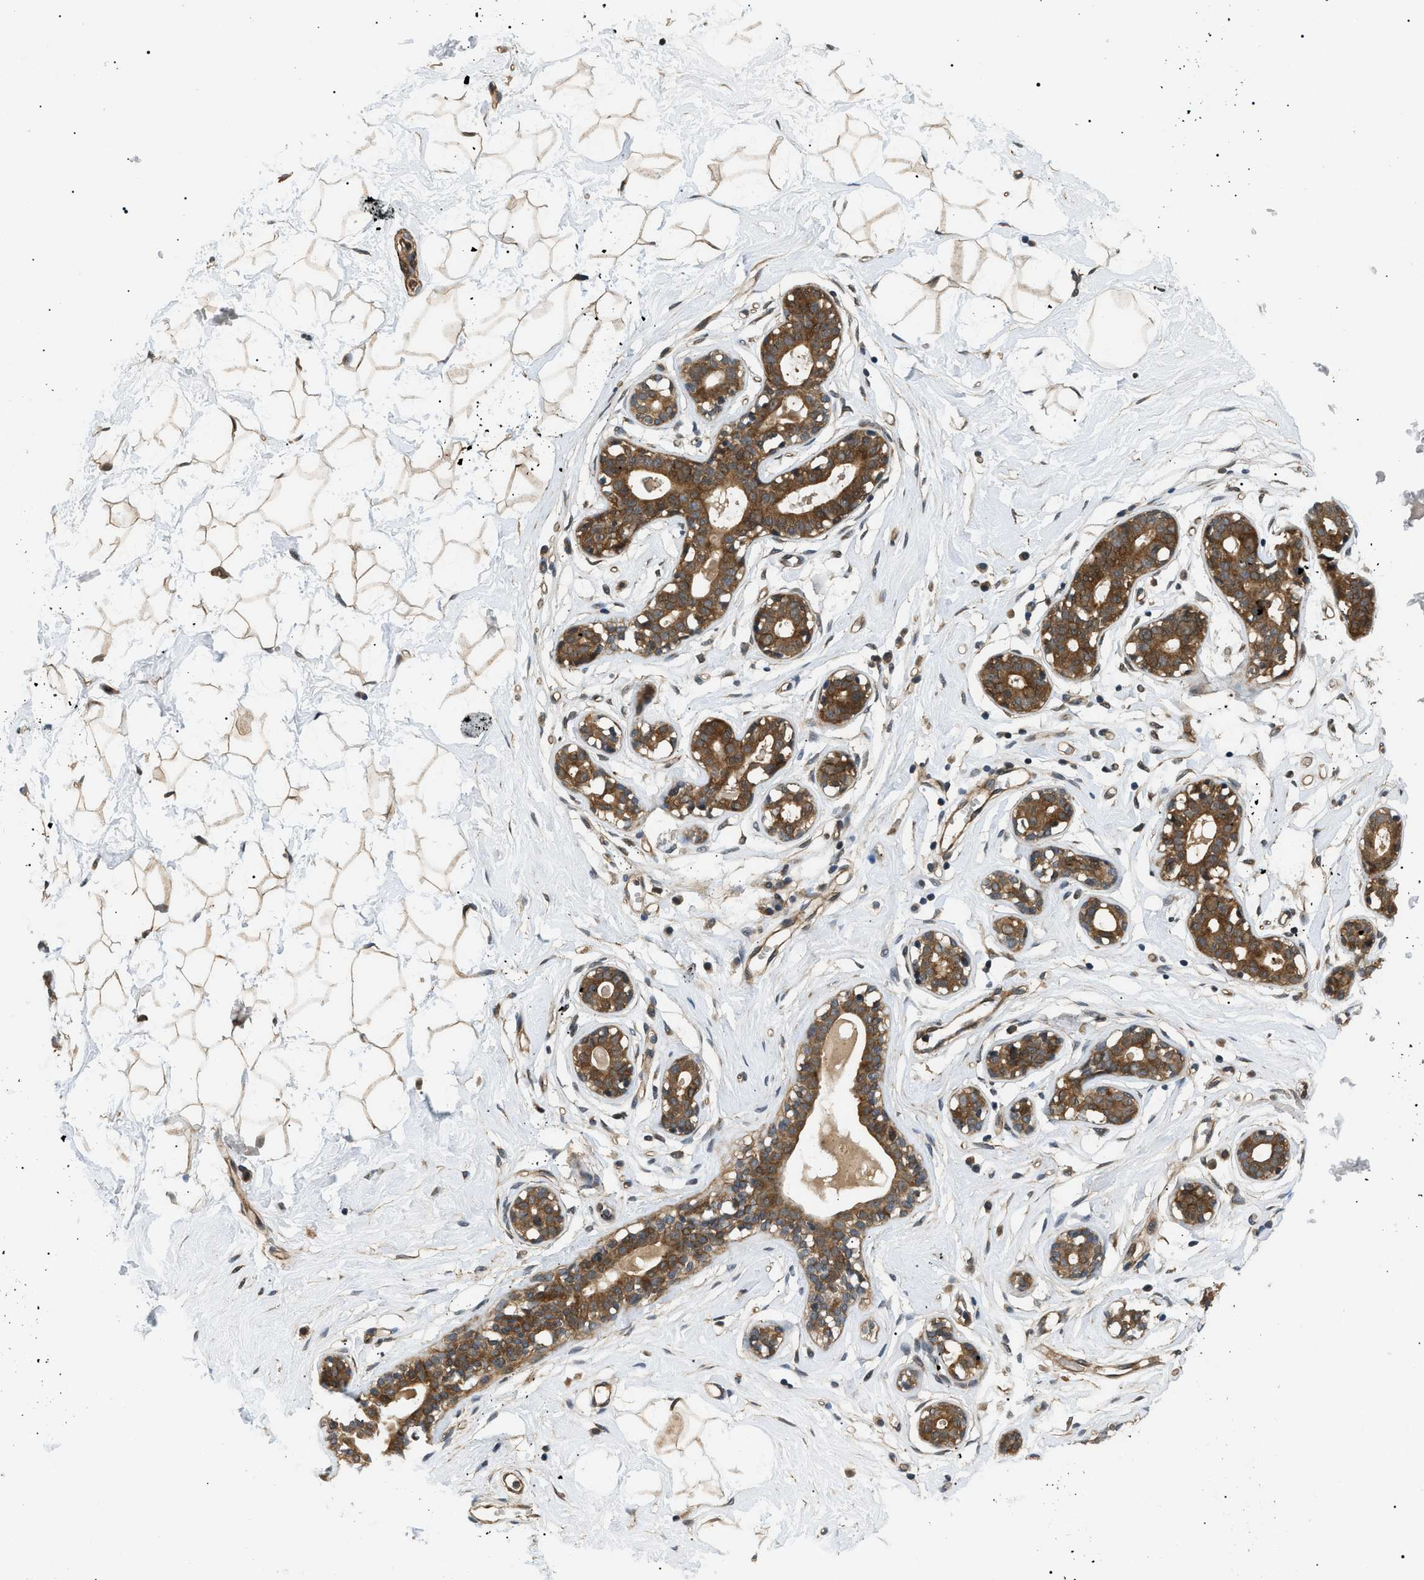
{"staining": {"intensity": "moderate", "quantity": ">75%", "location": "cytoplasmic/membranous"}, "tissue": "breast", "cell_type": "Adipocytes", "image_type": "normal", "snomed": [{"axis": "morphology", "description": "Normal tissue, NOS"}, {"axis": "topography", "description": "Breast"}], "caption": "Moderate cytoplasmic/membranous positivity is appreciated in approximately >75% of adipocytes in unremarkable breast. (Brightfield microscopy of DAB IHC at high magnification).", "gene": "ATP6AP1", "patient": {"sex": "female", "age": 23}}